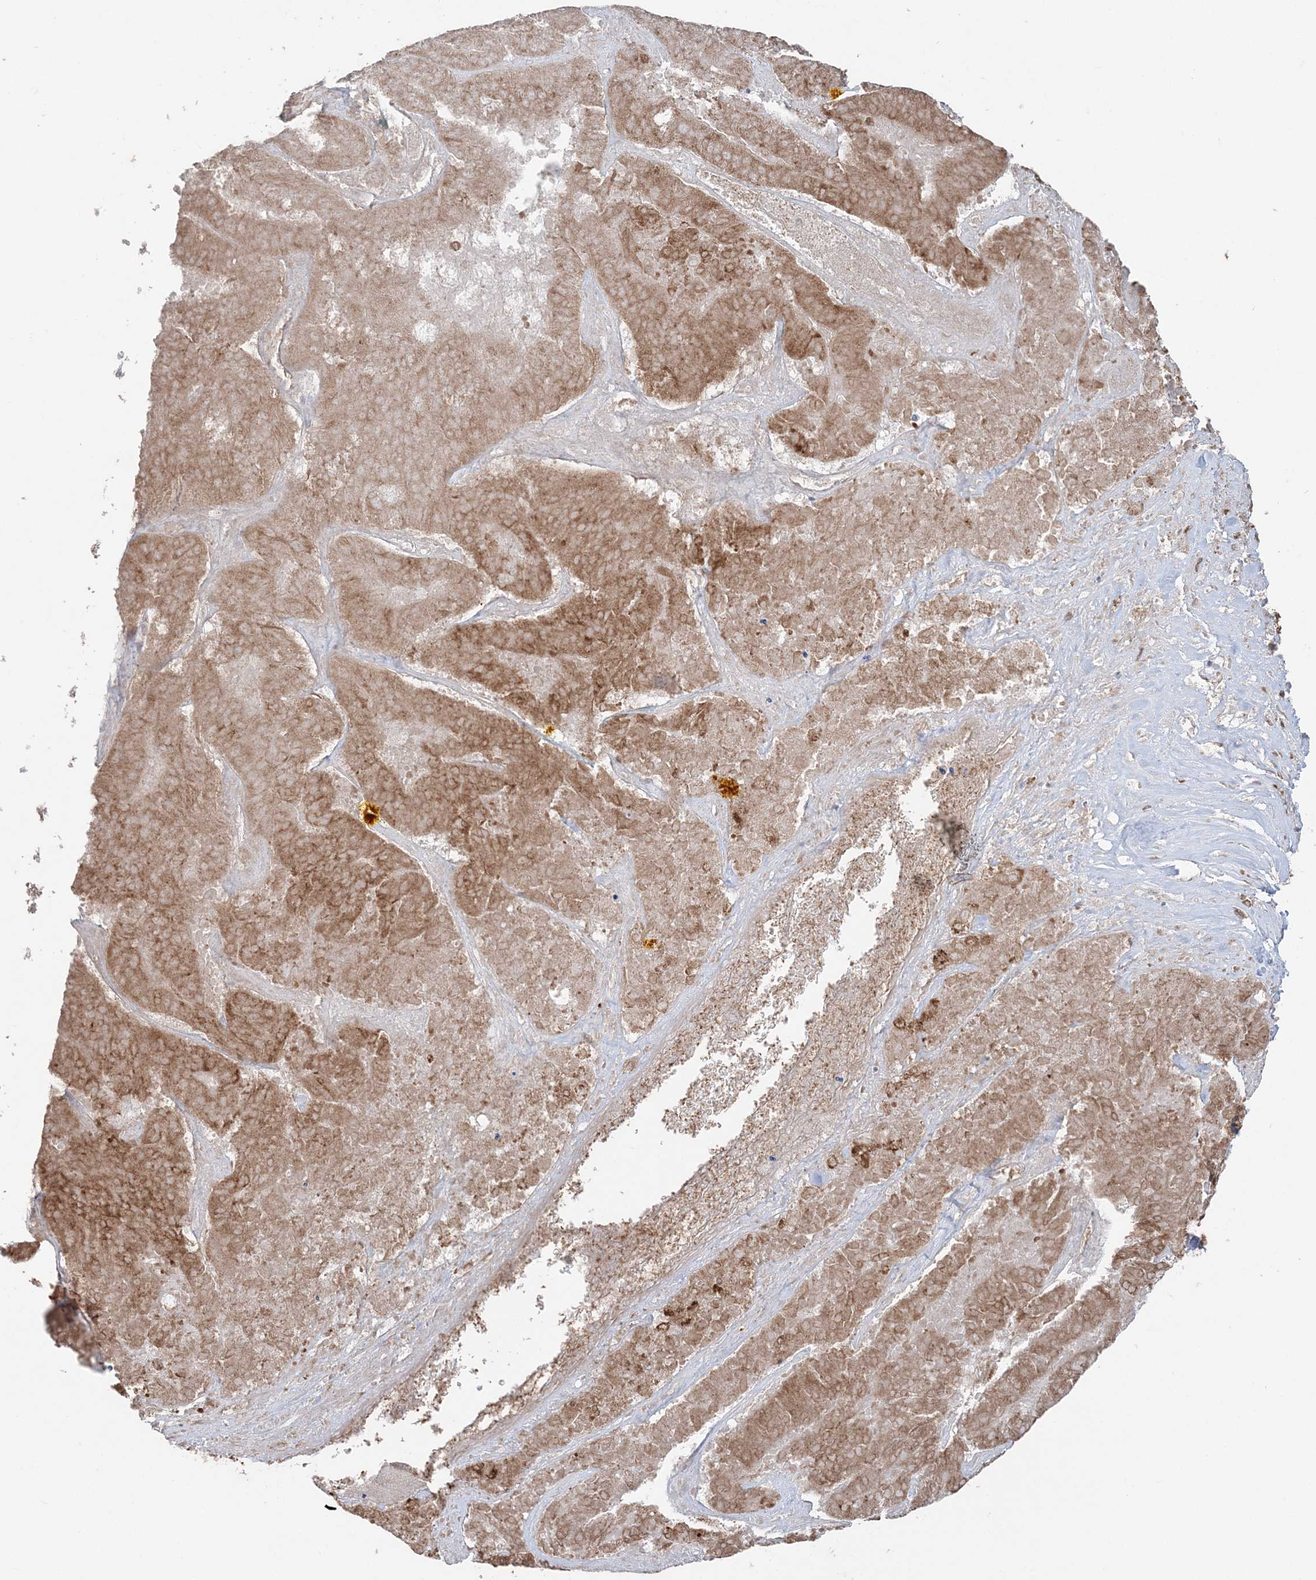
{"staining": {"intensity": "moderate", "quantity": ">75%", "location": "cytoplasmic/membranous"}, "tissue": "pancreatic cancer", "cell_type": "Tumor cells", "image_type": "cancer", "snomed": [{"axis": "morphology", "description": "Adenocarcinoma, NOS"}, {"axis": "topography", "description": "Pancreas"}], "caption": "Moderate cytoplasmic/membranous positivity is present in approximately >75% of tumor cells in pancreatic cancer (adenocarcinoma). The protein of interest is stained brown, and the nuclei are stained in blue (DAB (3,3'-diaminobenzidine) IHC with brightfield microscopy, high magnification).", "gene": "TMED10", "patient": {"sex": "male", "age": 63}}